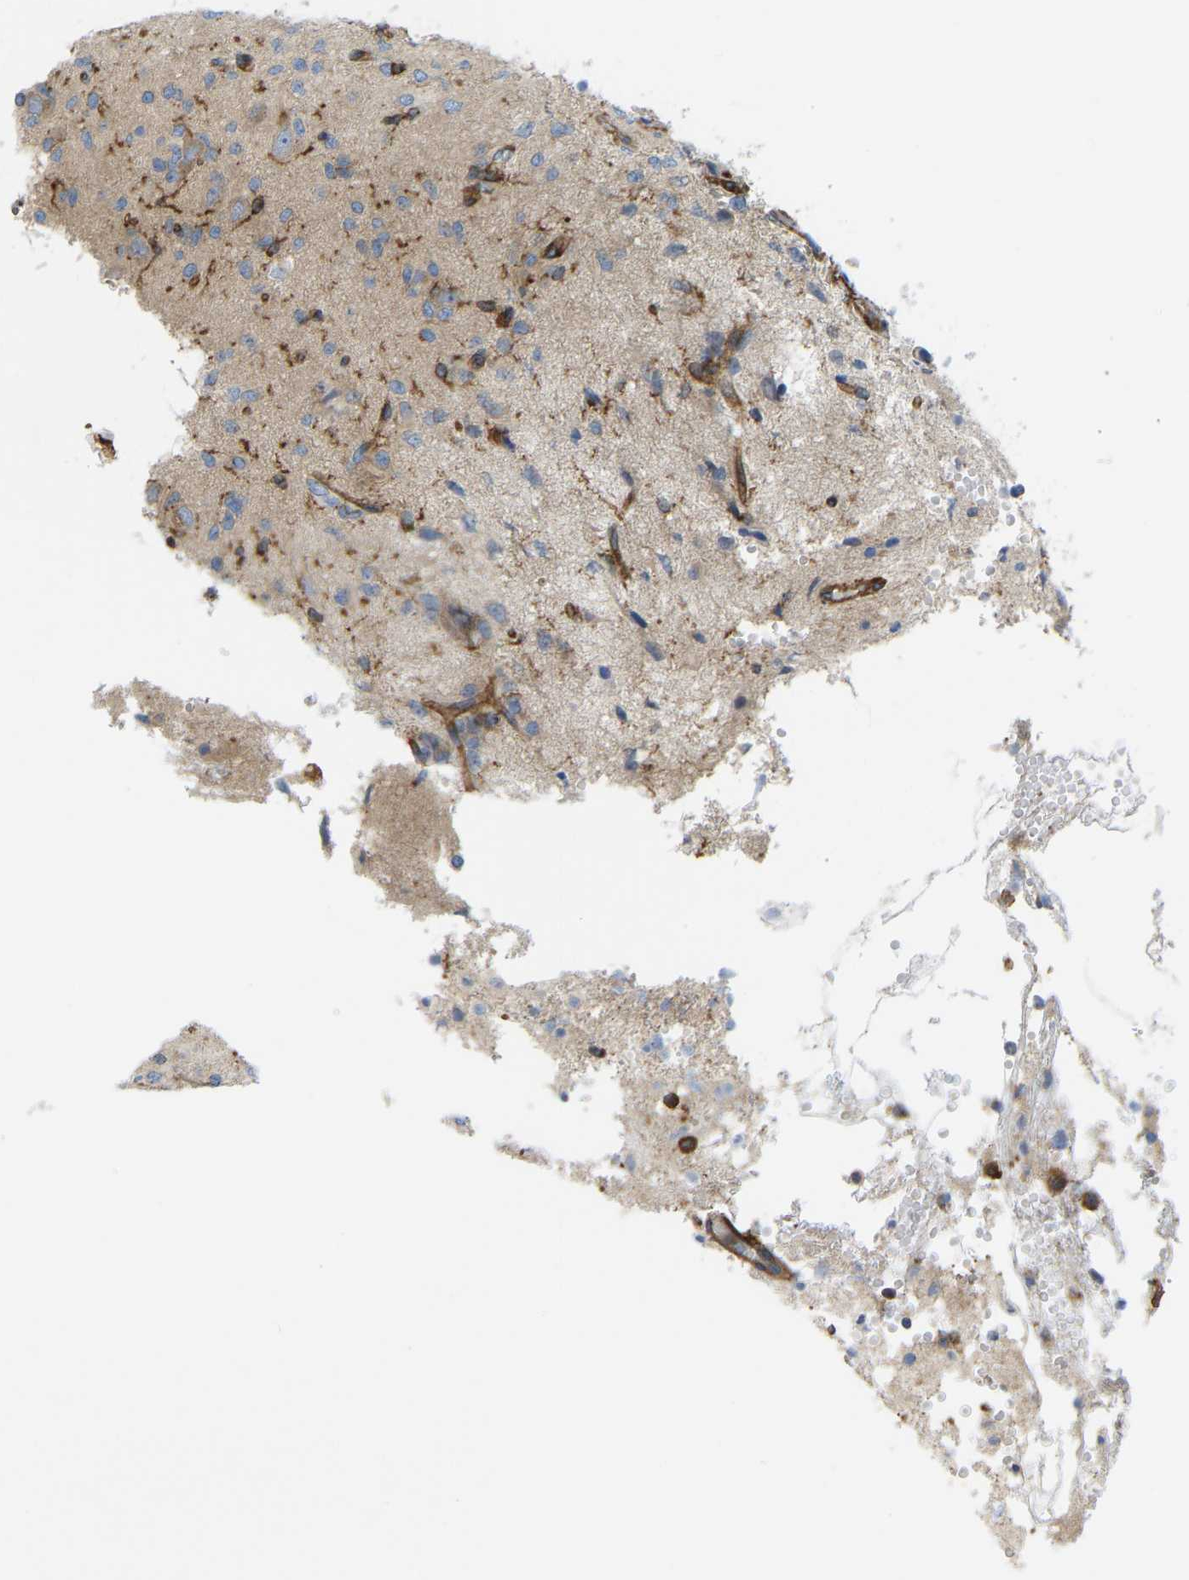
{"staining": {"intensity": "negative", "quantity": "none", "location": "none"}, "tissue": "glioma", "cell_type": "Tumor cells", "image_type": "cancer", "snomed": [{"axis": "morphology", "description": "Glioma, malignant, High grade"}, {"axis": "topography", "description": "Brain"}], "caption": "A histopathology image of human malignant high-grade glioma is negative for staining in tumor cells.", "gene": "PICALM", "patient": {"sex": "female", "age": 59}}